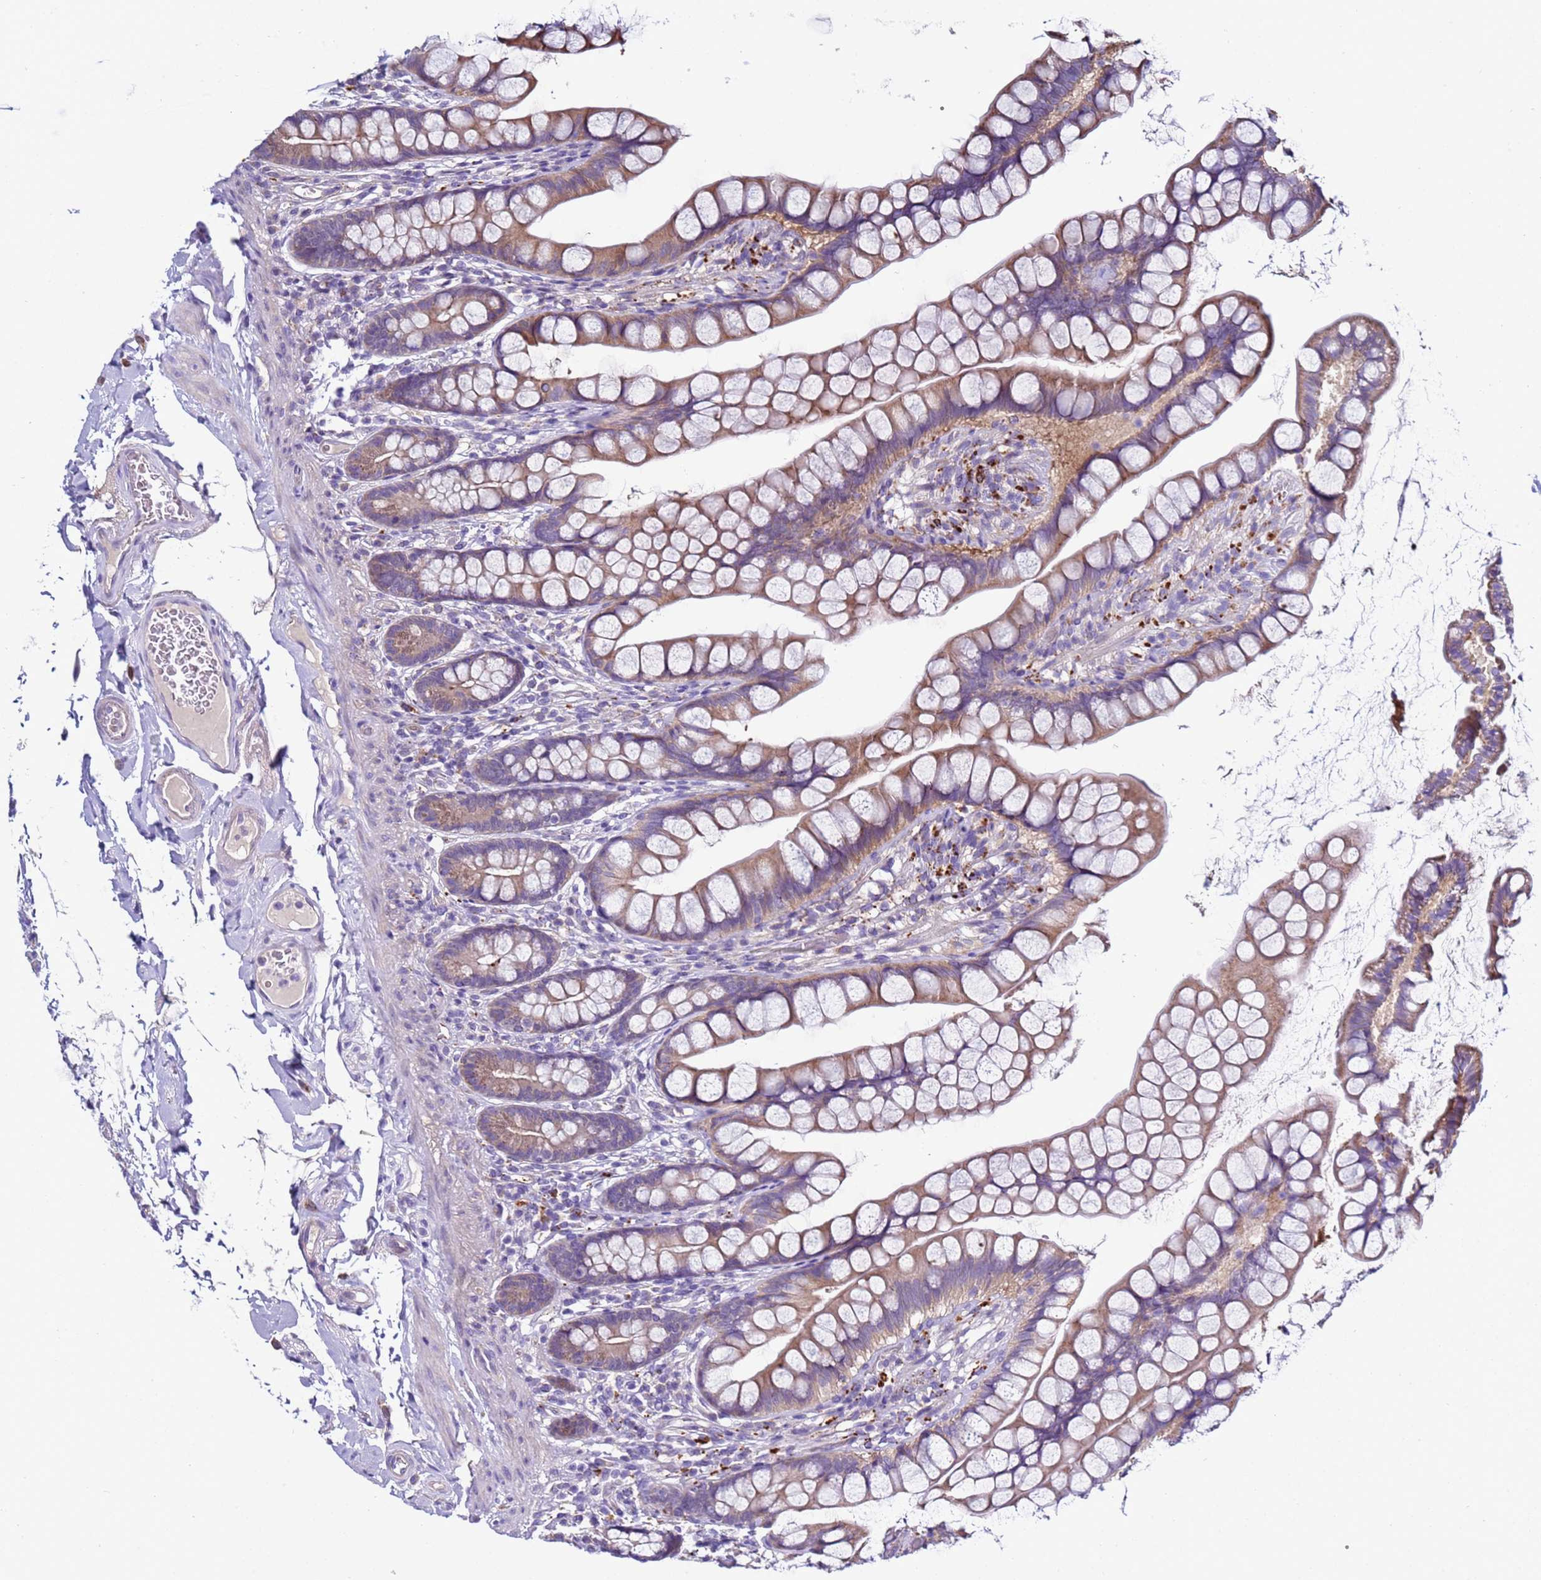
{"staining": {"intensity": "strong", "quantity": "25%-75%", "location": "cytoplasmic/membranous"}, "tissue": "small intestine", "cell_type": "Glandular cells", "image_type": "normal", "snomed": [{"axis": "morphology", "description": "Normal tissue, NOS"}, {"axis": "topography", "description": "Small intestine"}], "caption": "High-magnification brightfield microscopy of unremarkable small intestine stained with DAB (3,3'-diaminobenzidine) (brown) and counterstained with hematoxylin (blue). glandular cells exhibit strong cytoplasmic/membranous staining is identified in approximately25%-75% of cells.", "gene": "NAT1", "patient": {"sex": "male", "age": 70}}